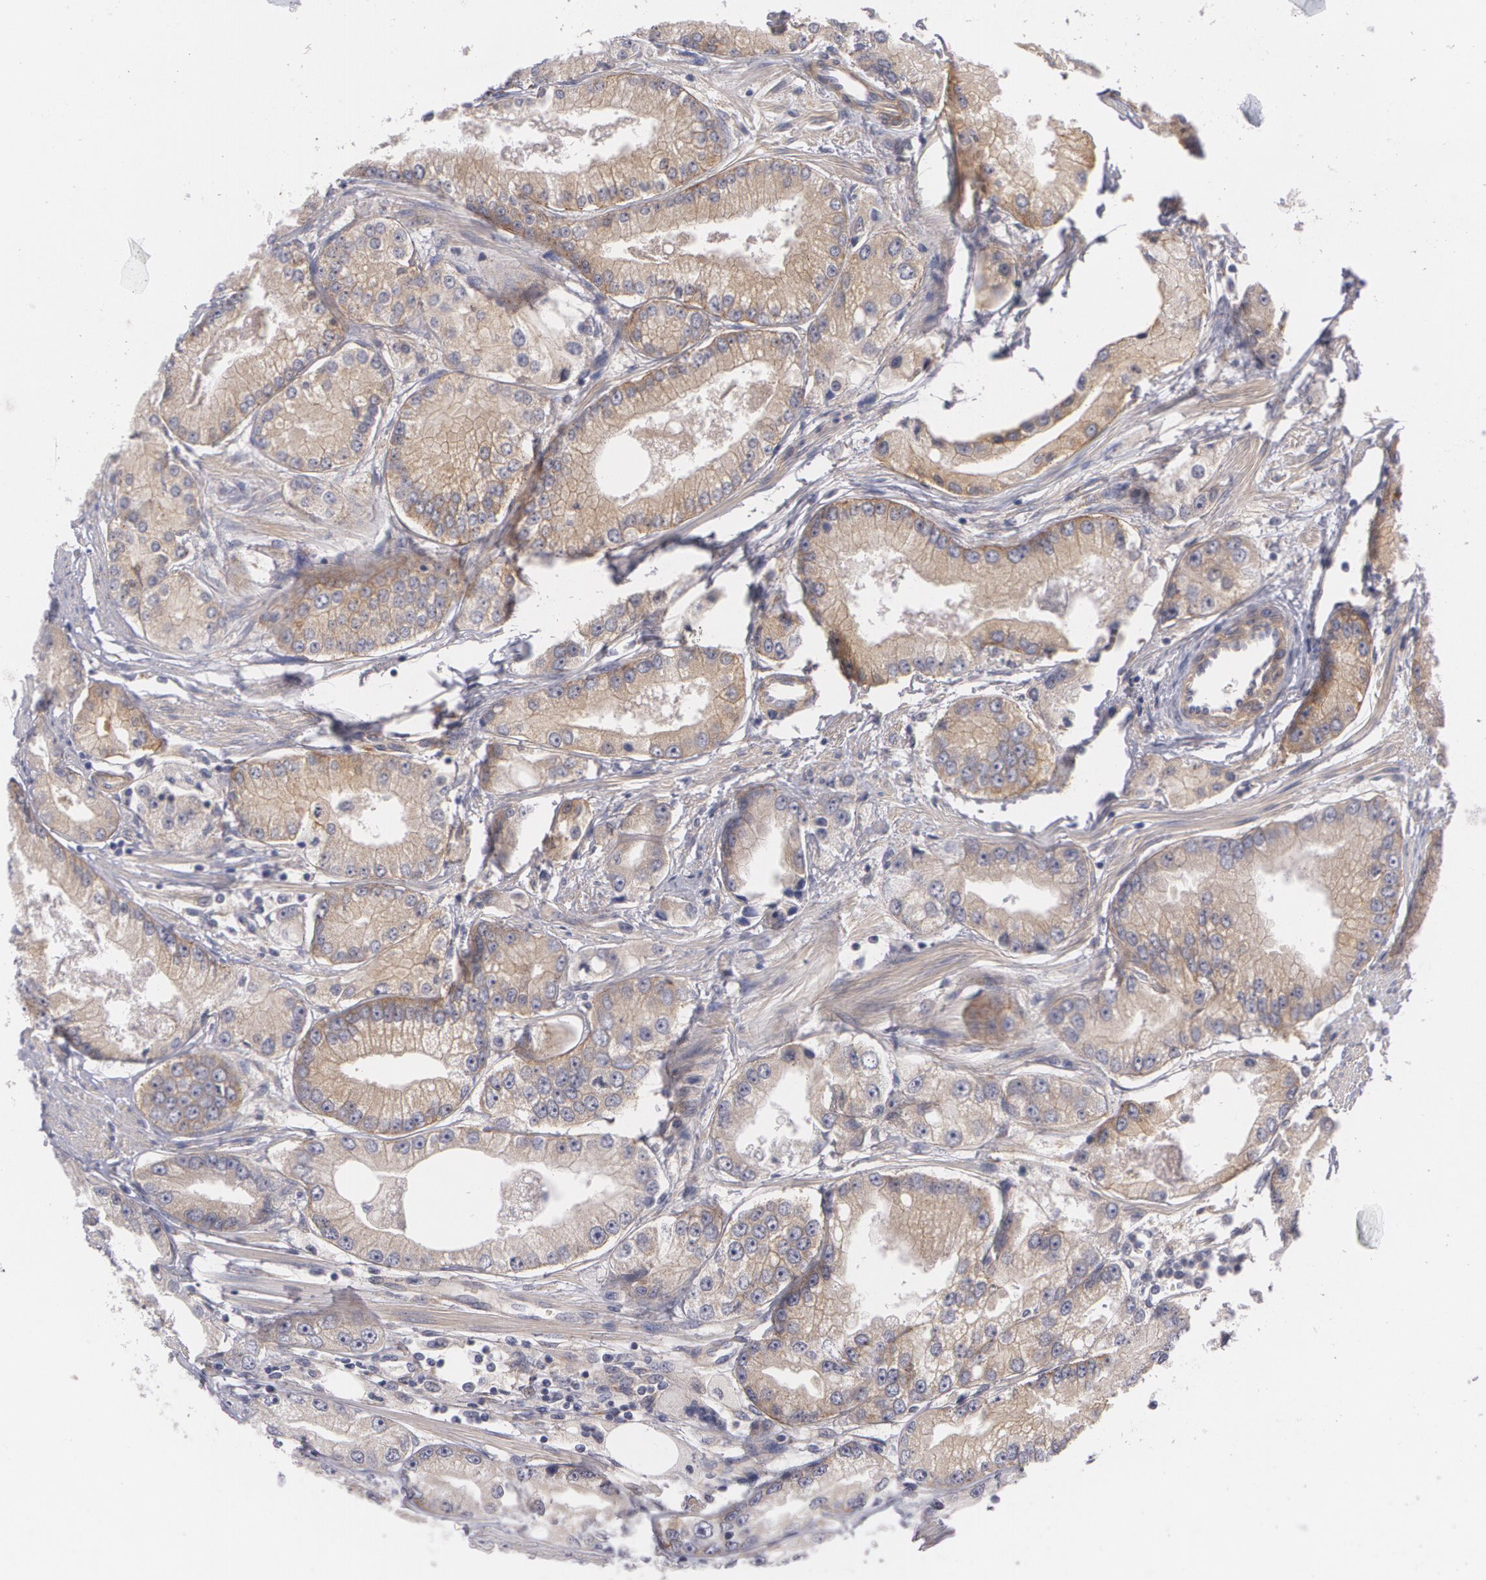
{"staining": {"intensity": "moderate", "quantity": ">75%", "location": "cytoplasmic/membranous"}, "tissue": "prostate cancer", "cell_type": "Tumor cells", "image_type": "cancer", "snomed": [{"axis": "morphology", "description": "Adenocarcinoma, Medium grade"}, {"axis": "topography", "description": "Prostate"}], "caption": "Medium-grade adenocarcinoma (prostate) stained with a protein marker displays moderate staining in tumor cells.", "gene": "CASK", "patient": {"sex": "male", "age": 72}}